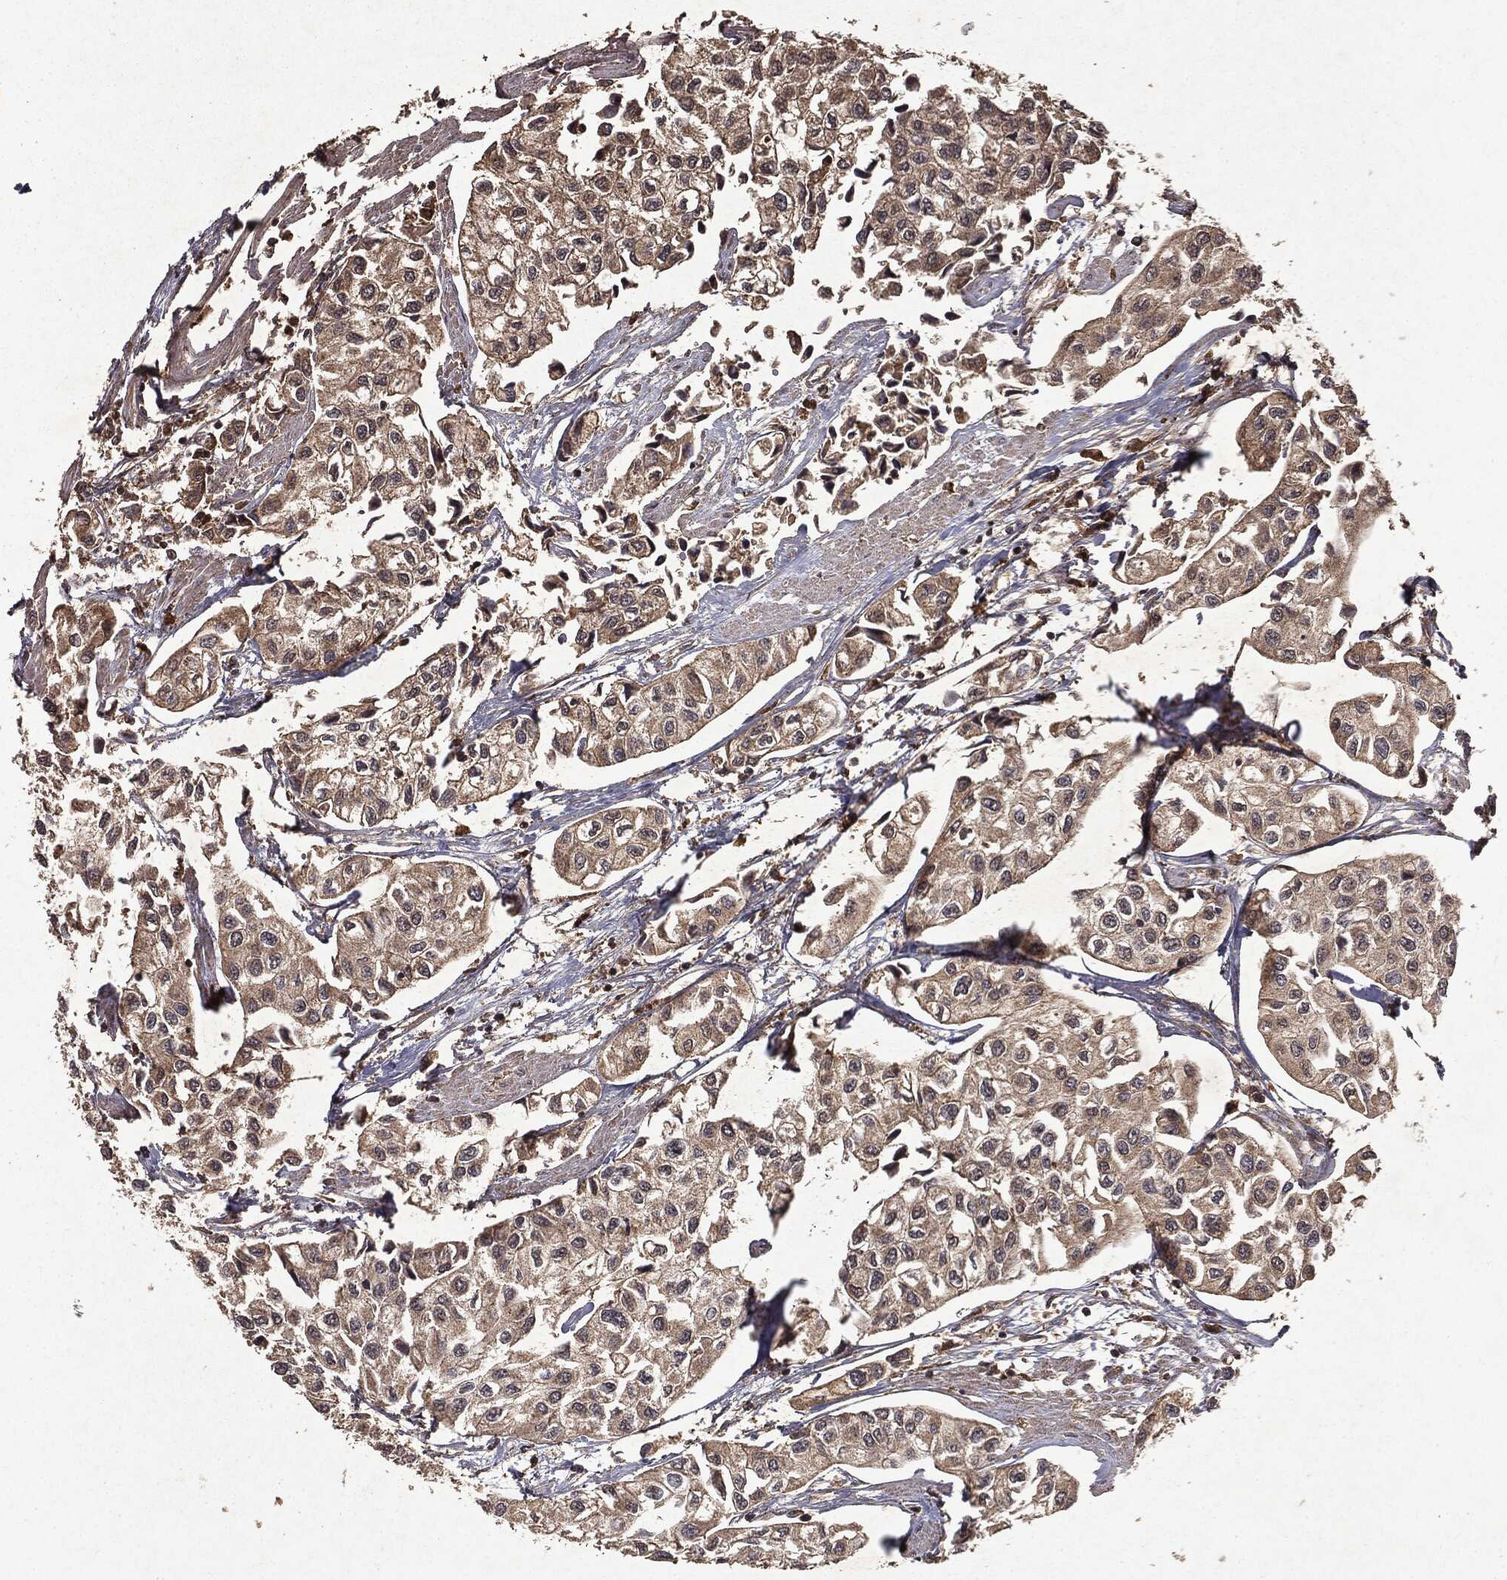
{"staining": {"intensity": "negative", "quantity": "none", "location": "none"}, "tissue": "urothelial cancer", "cell_type": "Tumor cells", "image_type": "cancer", "snomed": [{"axis": "morphology", "description": "Urothelial carcinoma, High grade"}, {"axis": "topography", "description": "Urinary bladder"}], "caption": "The IHC histopathology image has no significant positivity in tumor cells of high-grade urothelial carcinoma tissue. The staining was performed using DAB to visualize the protein expression in brown, while the nuclei were stained in blue with hematoxylin (Magnification: 20x).", "gene": "MTOR", "patient": {"sex": "male", "age": 73}}